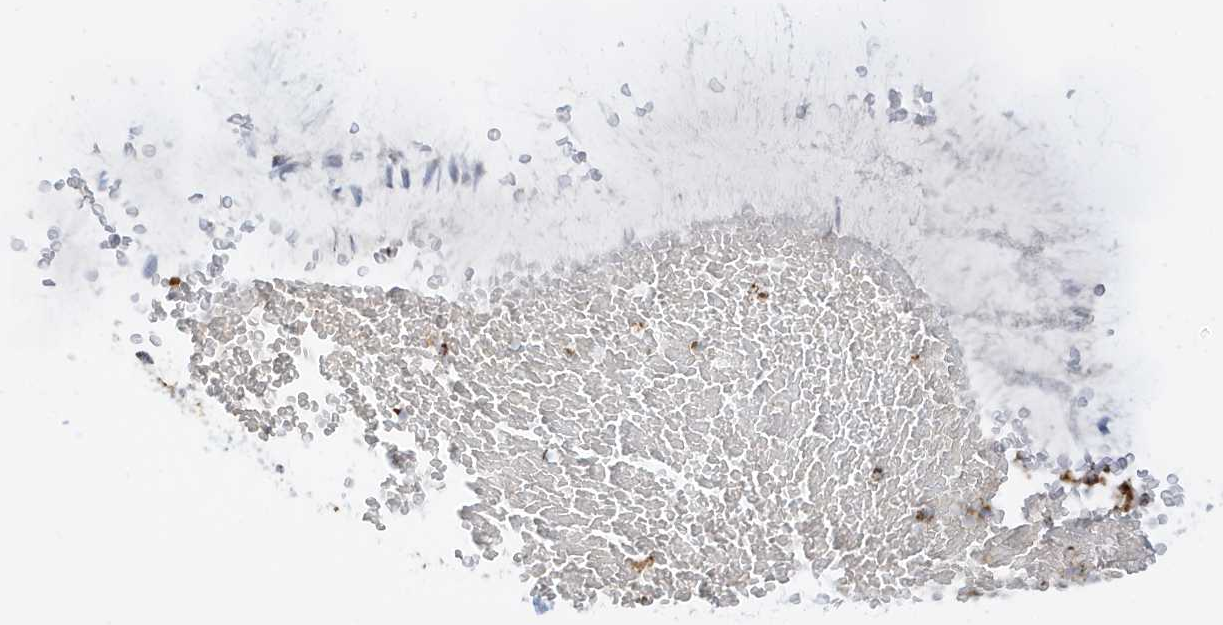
{"staining": {"intensity": "strong", "quantity": ">75%", "location": "cytoplasmic/membranous"}, "tissue": "bronchus", "cell_type": "Respiratory epithelial cells", "image_type": "normal", "snomed": [{"axis": "morphology", "description": "Normal tissue, NOS"}, {"axis": "topography", "description": "Cartilage tissue"}, {"axis": "topography", "description": "Bronchus"}], "caption": "Bronchus stained with IHC shows strong cytoplasmic/membranous expression in about >75% of respiratory epithelial cells.", "gene": "ATP5ME", "patient": {"sex": "female", "age": 73}}